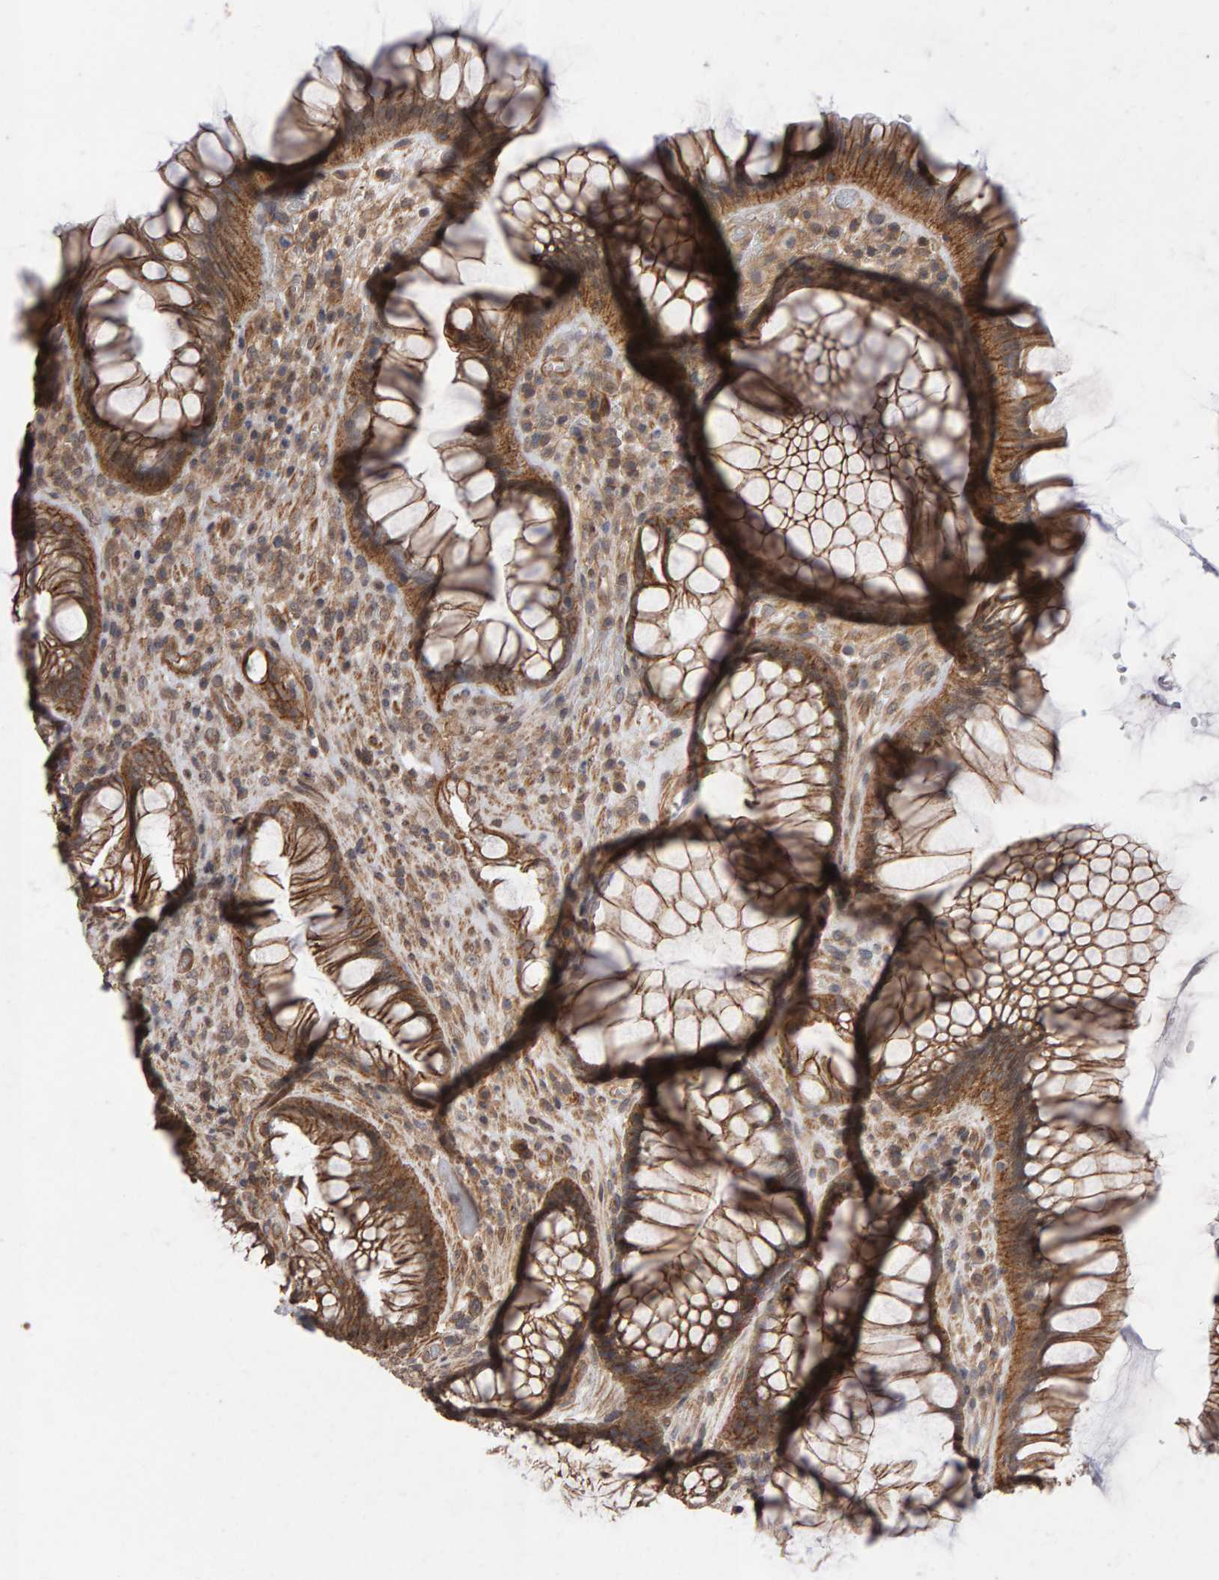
{"staining": {"intensity": "strong", "quantity": ">75%", "location": "cytoplasmic/membranous"}, "tissue": "rectum", "cell_type": "Glandular cells", "image_type": "normal", "snomed": [{"axis": "morphology", "description": "Normal tissue, NOS"}, {"axis": "topography", "description": "Rectum"}], "caption": "The immunohistochemical stain highlights strong cytoplasmic/membranous positivity in glandular cells of benign rectum.", "gene": "SCRIB", "patient": {"sex": "male", "age": 51}}